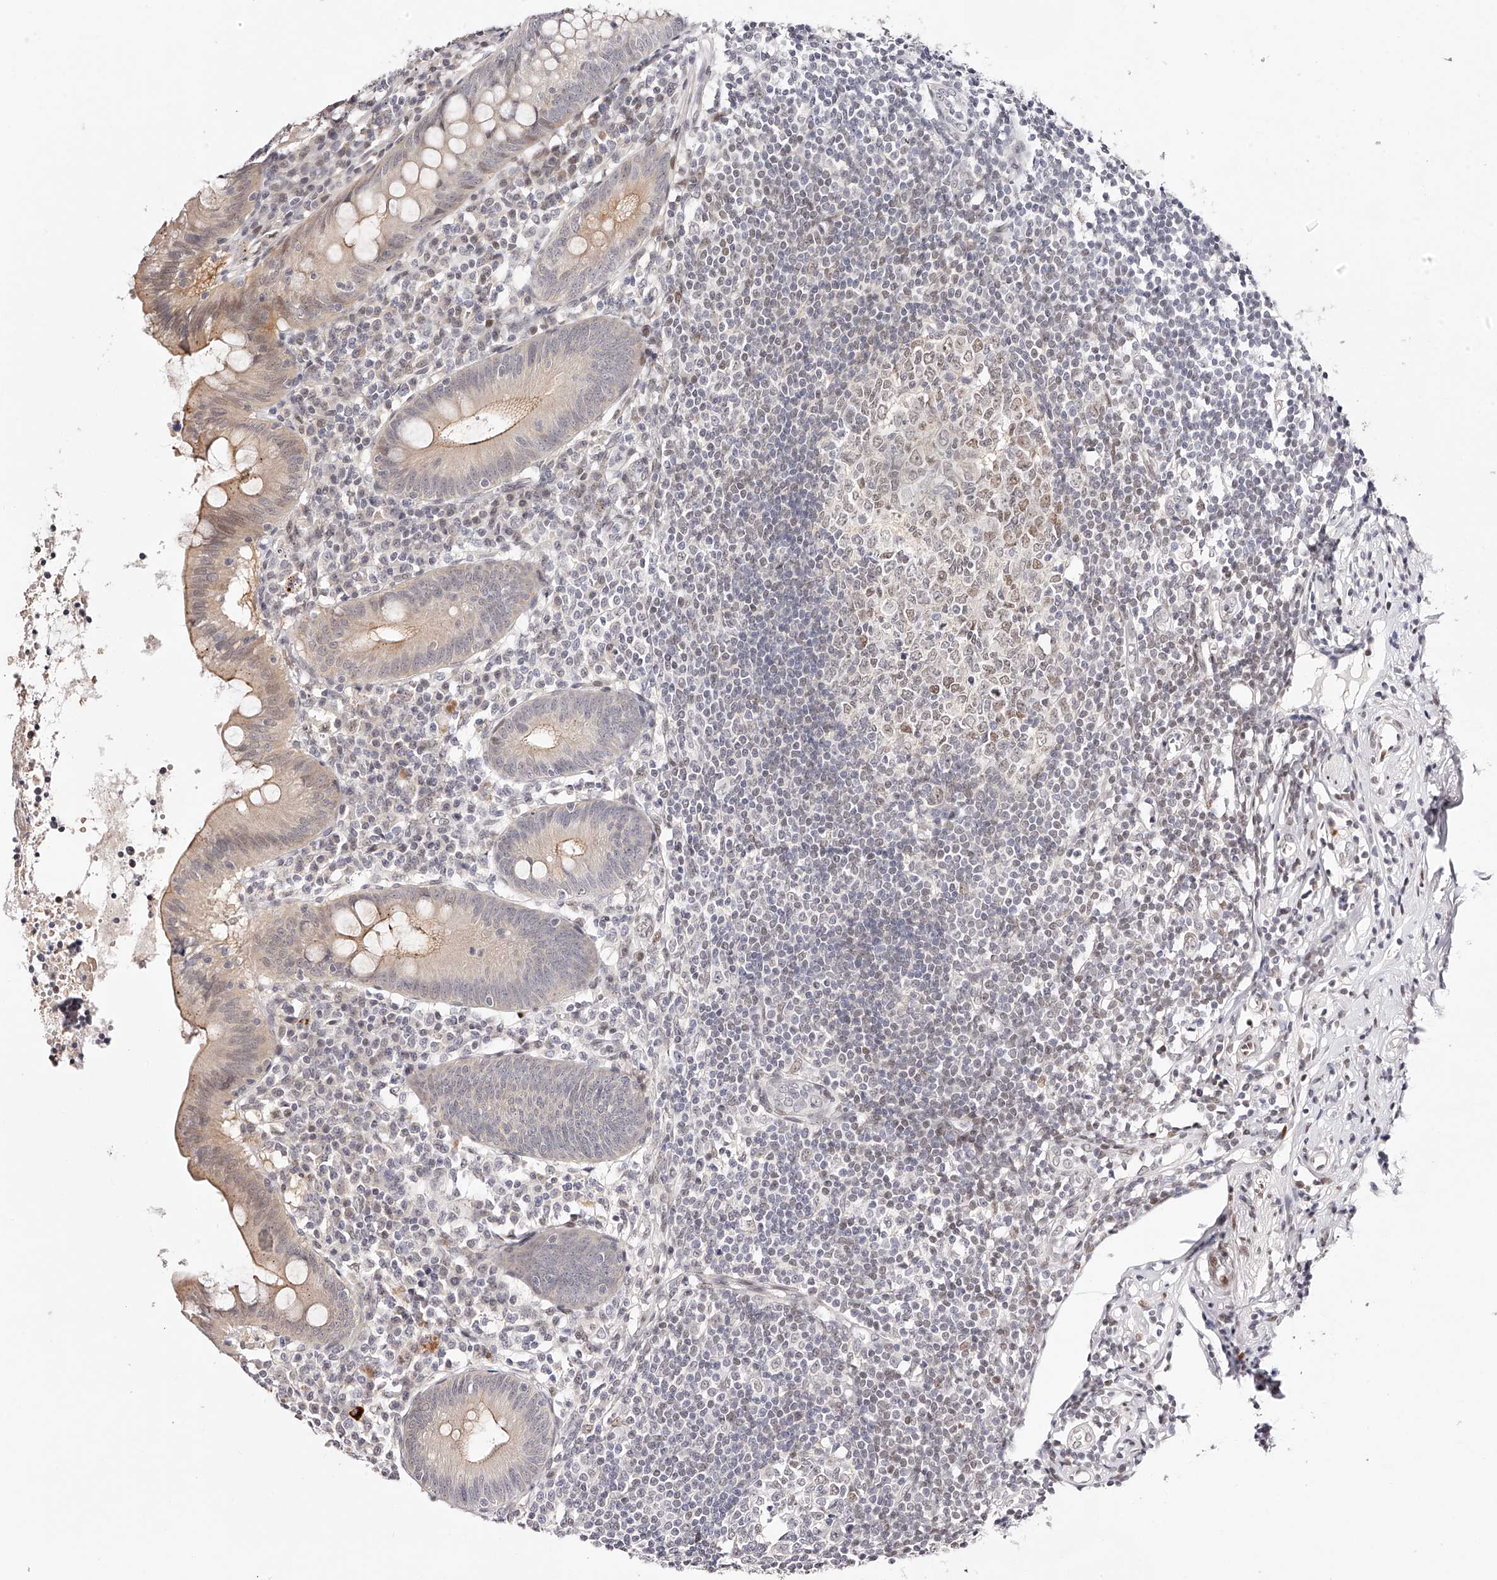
{"staining": {"intensity": "moderate", "quantity": "25%-75%", "location": "cytoplasmic/membranous"}, "tissue": "appendix", "cell_type": "Glandular cells", "image_type": "normal", "snomed": [{"axis": "morphology", "description": "Normal tissue, NOS"}, {"axis": "topography", "description": "Appendix"}], "caption": "Immunohistochemical staining of normal human appendix displays 25%-75% levels of moderate cytoplasmic/membranous protein expression in about 25%-75% of glandular cells.", "gene": "USF3", "patient": {"sex": "female", "age": 54}}